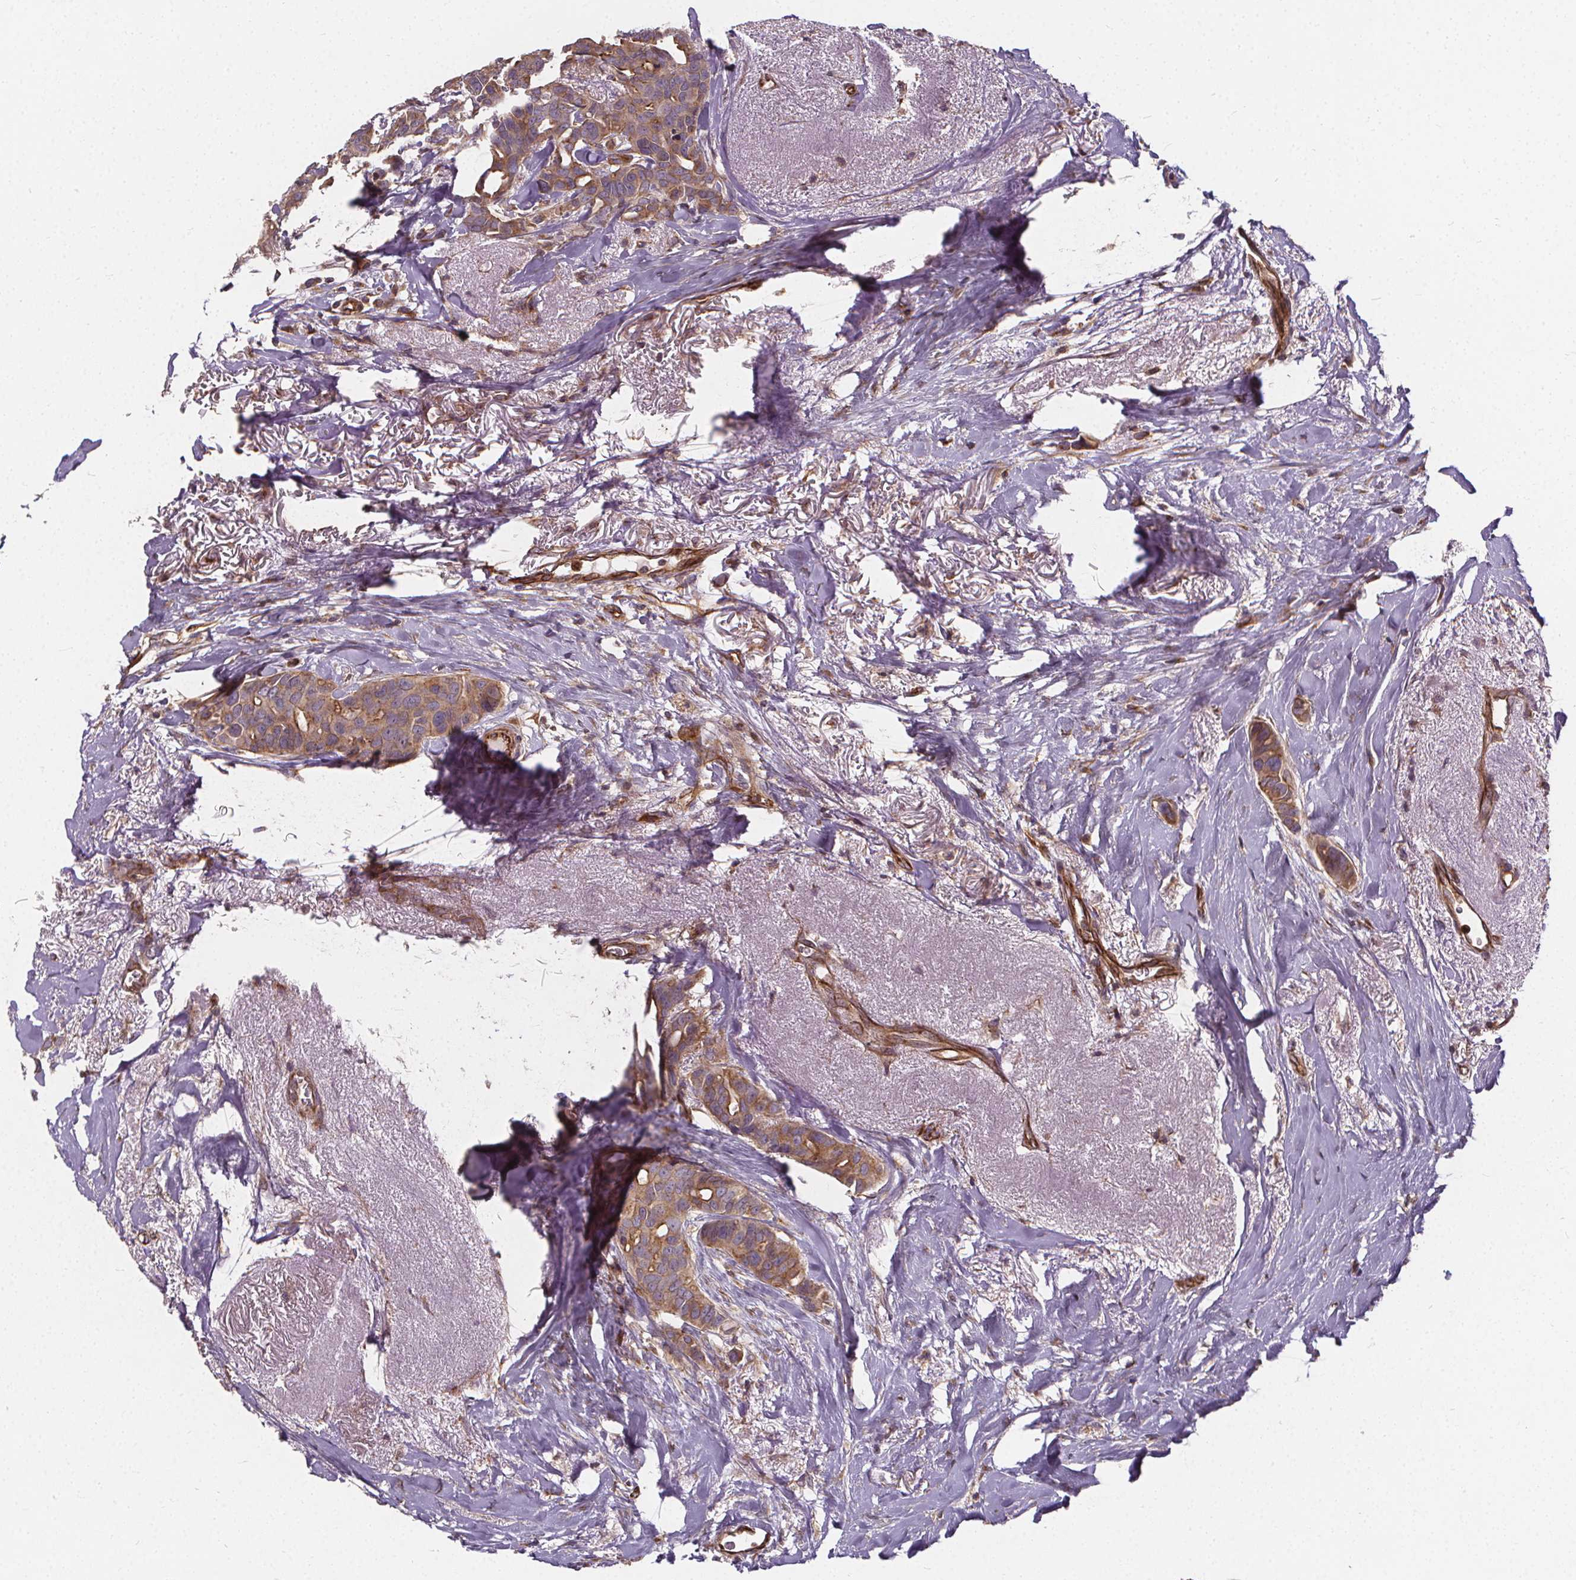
{"staining": {"intensity": "moderate", "quantity": ">75%", "location": "cytoplasmic/membranous"}, "tissue": "breast cancer", "cell_type": "Tumor cells", "image_type": "cancer", "snomed": [{"axis": "morphology", "description": "Duct carcinoma"}, {"axis": "topography", "description": "Breast"}], "caption": "This micrograph displays immunohistochemistry (IHC) staining of human breast cancer, with medium moderate cytoplasmic/membranous expression in about >75% of tumor cells.", "gene": "CLINT1", "patient": {"sex": "female", "age": 54}}